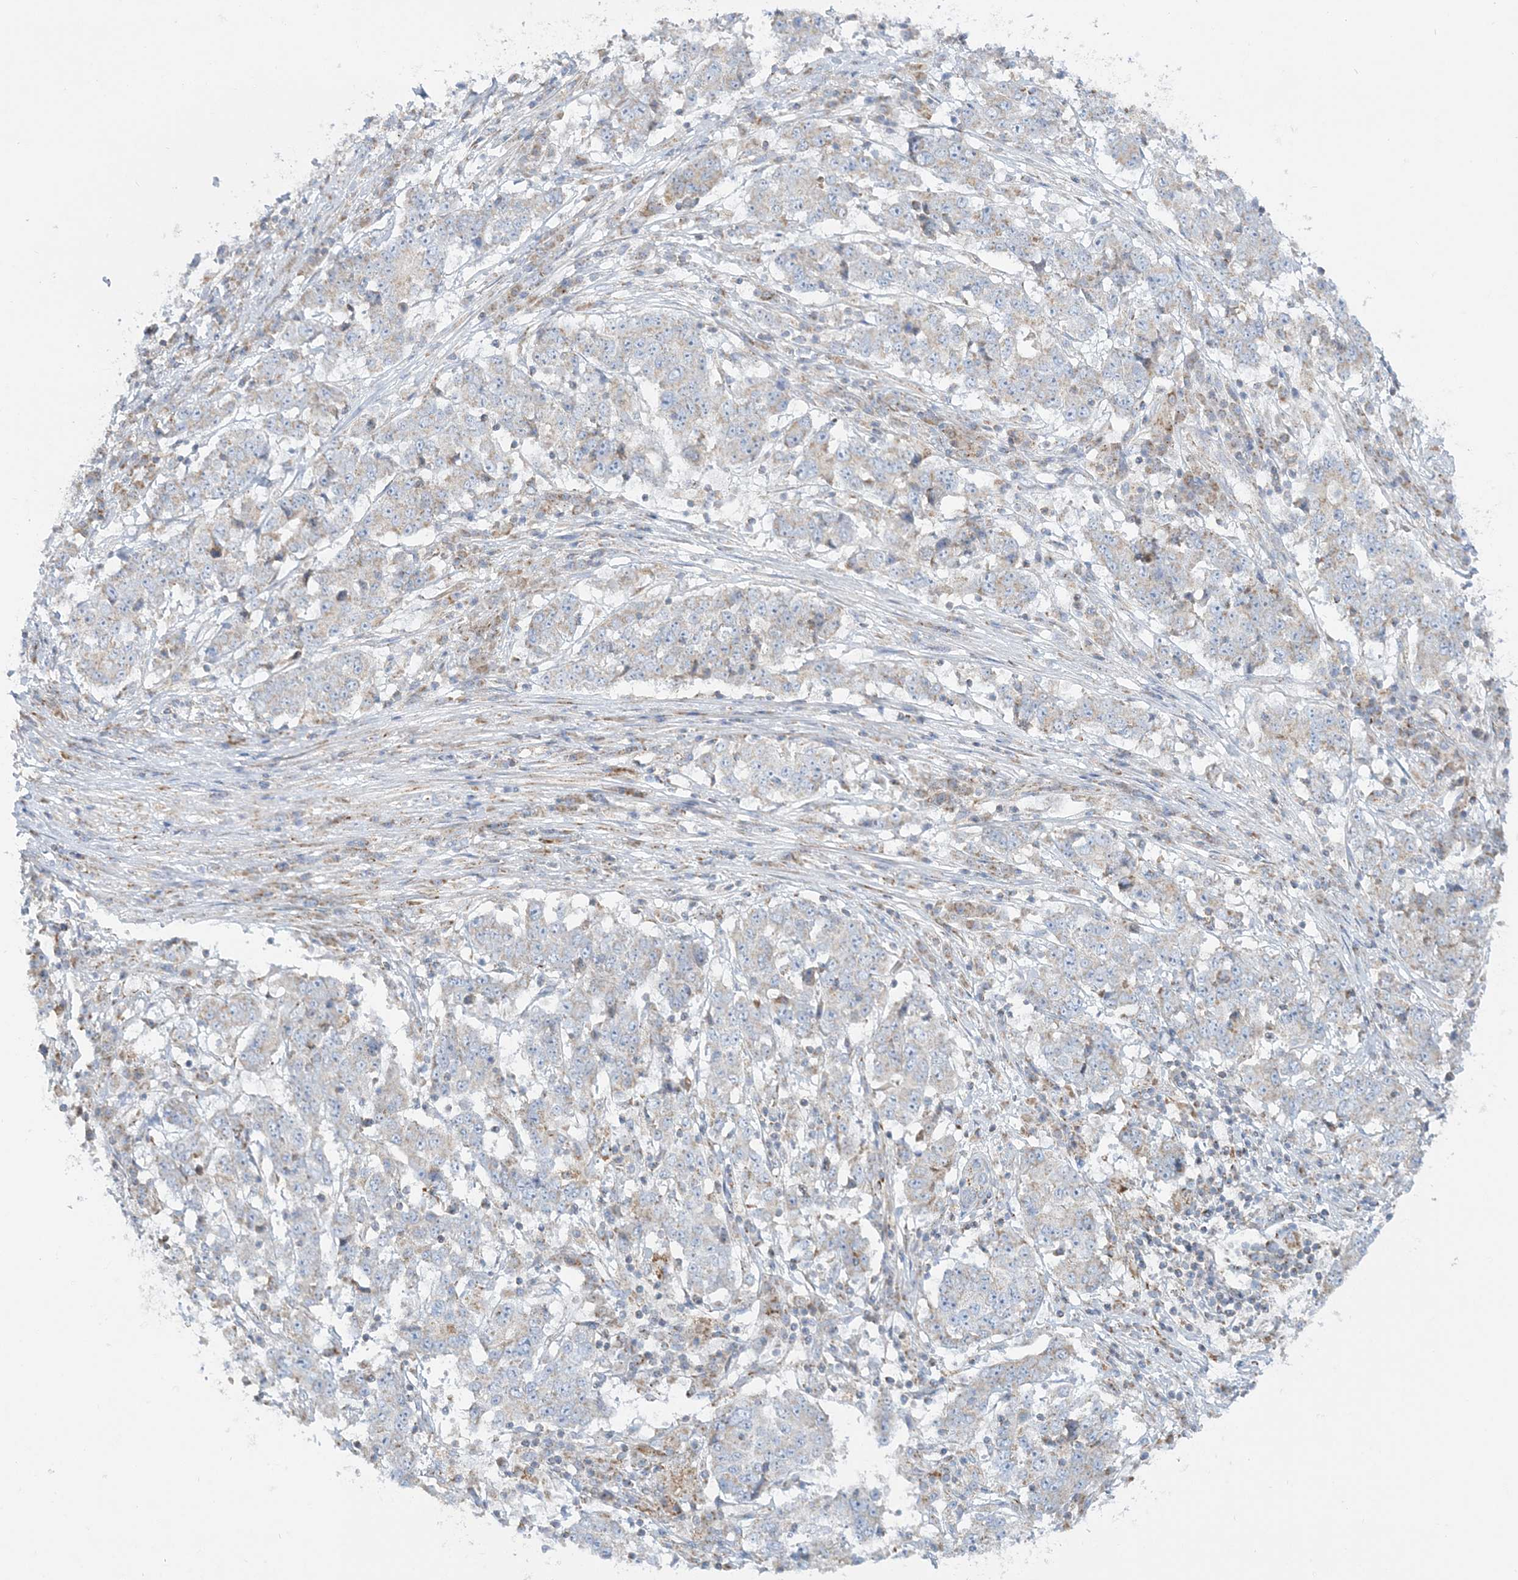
{"staining": {"intensity": "weak", "quantity": "<25%", "location": "cytoplasmic/membranous"}, "tissue": "stomach cancer", "cell_type": "Tumor cells", "image_type": "cancer", "snomed": [{"axis": "morphology", "description": "Adenocarcinoma, NOS"}, {"axis": "topography", "description": "Stomach"}], "caption": "Immunohistochemistry image of stomach cancer (adenocarcinoma) stained for a protein (brown), which displays no positivity in tumor cells.", "gene": "TBC1D14", "patient": {"sex": "male", "age": 59}}